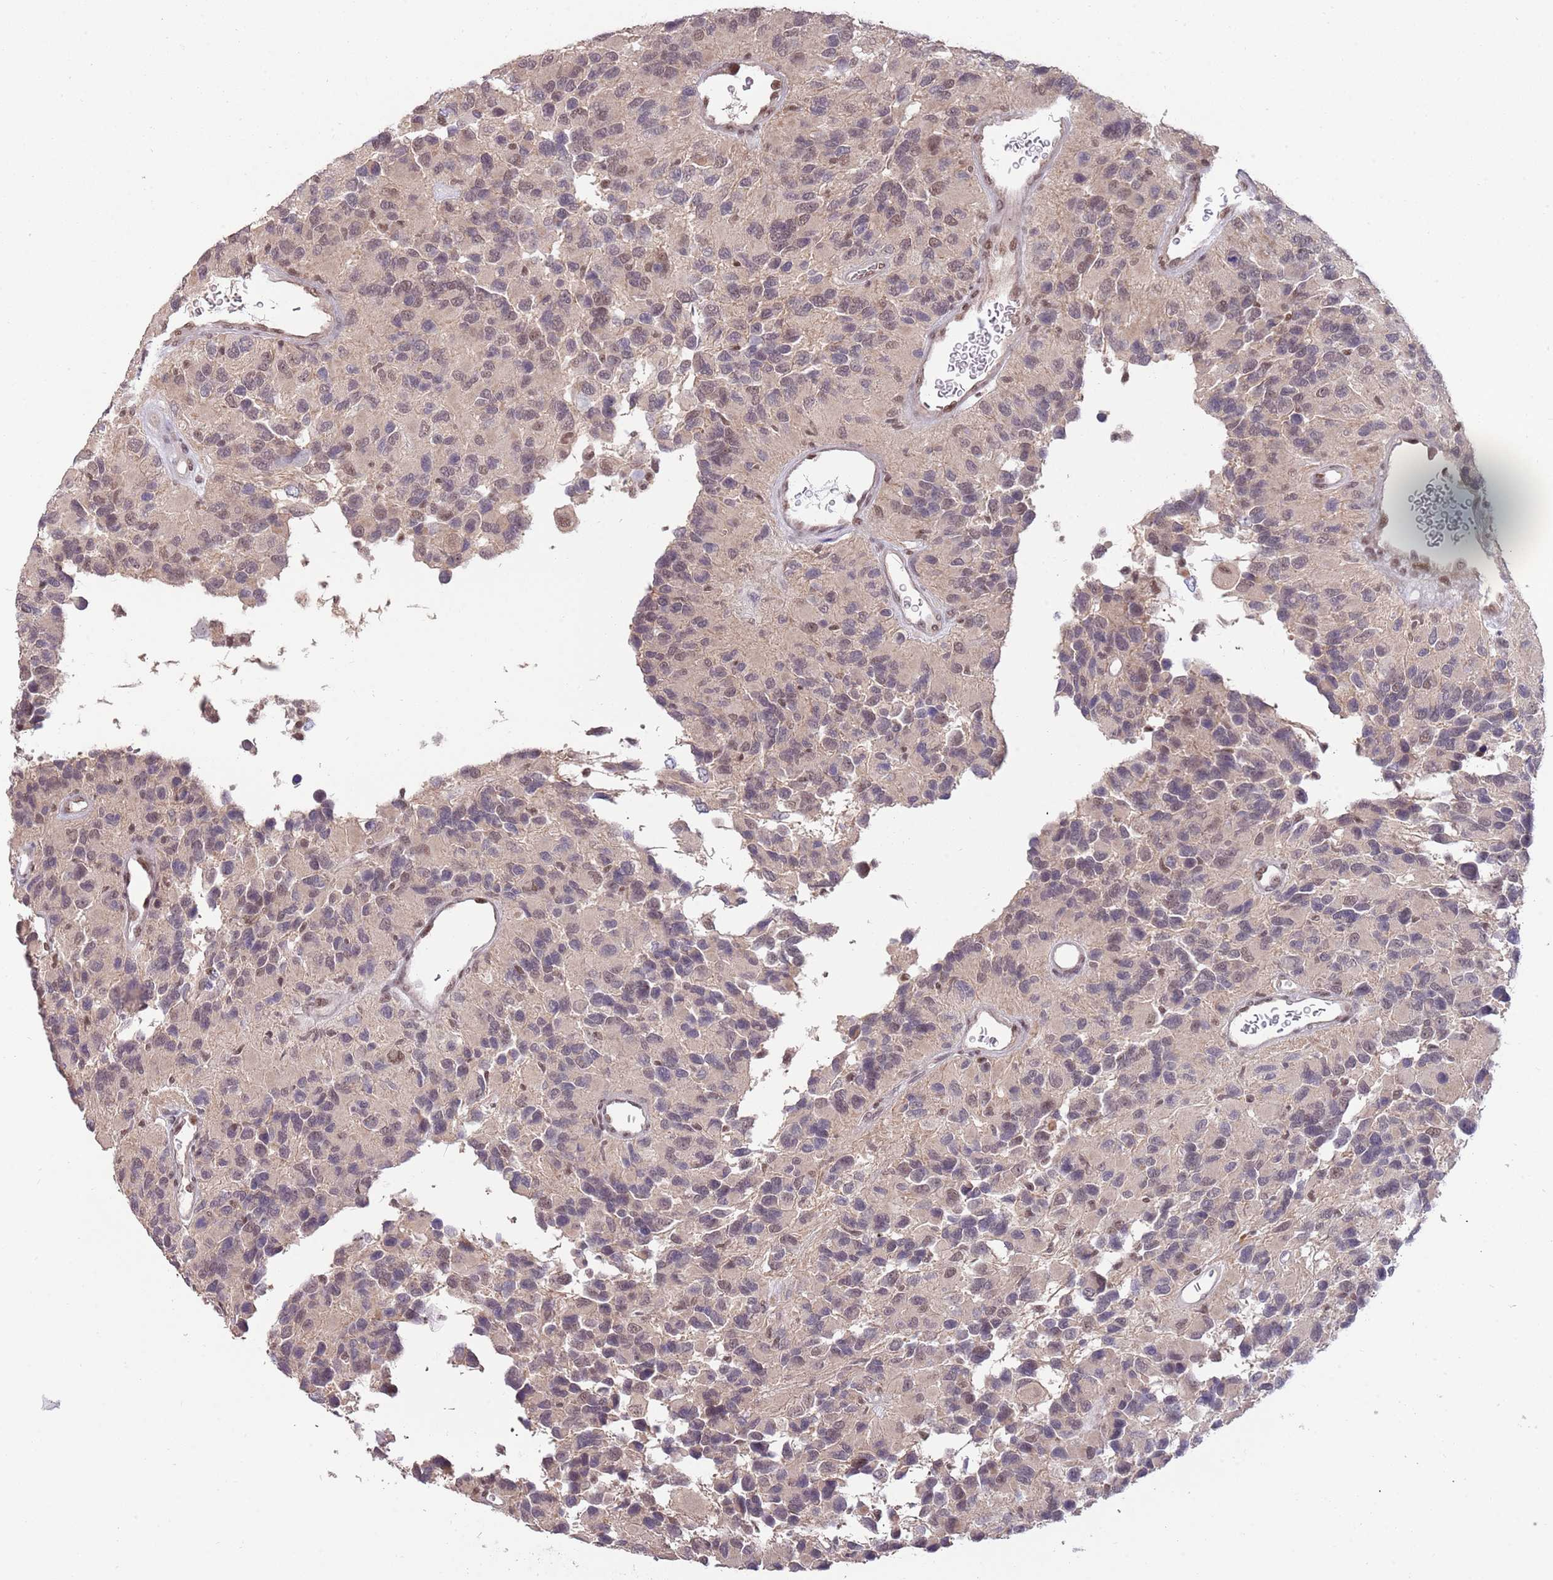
{"staining": {"intensity": "negative", "quantity": "none", "location": "none"}, "tissue": "glioma", "cell_type": "Tumor cells", "image_type": "cancer", "snomed": [{"axis": "morphology", "description": "Glioma, malignant, High grade"}, {"axis": "topography", "description": "Brain"}], "caption": "IHC micrograph of malignant high-grade glioma stained for a protein (brown), which shows no positivity in tumor cells.", "gene": "ZBTB7A", "patient": {"sex": "male", "age": 77}}